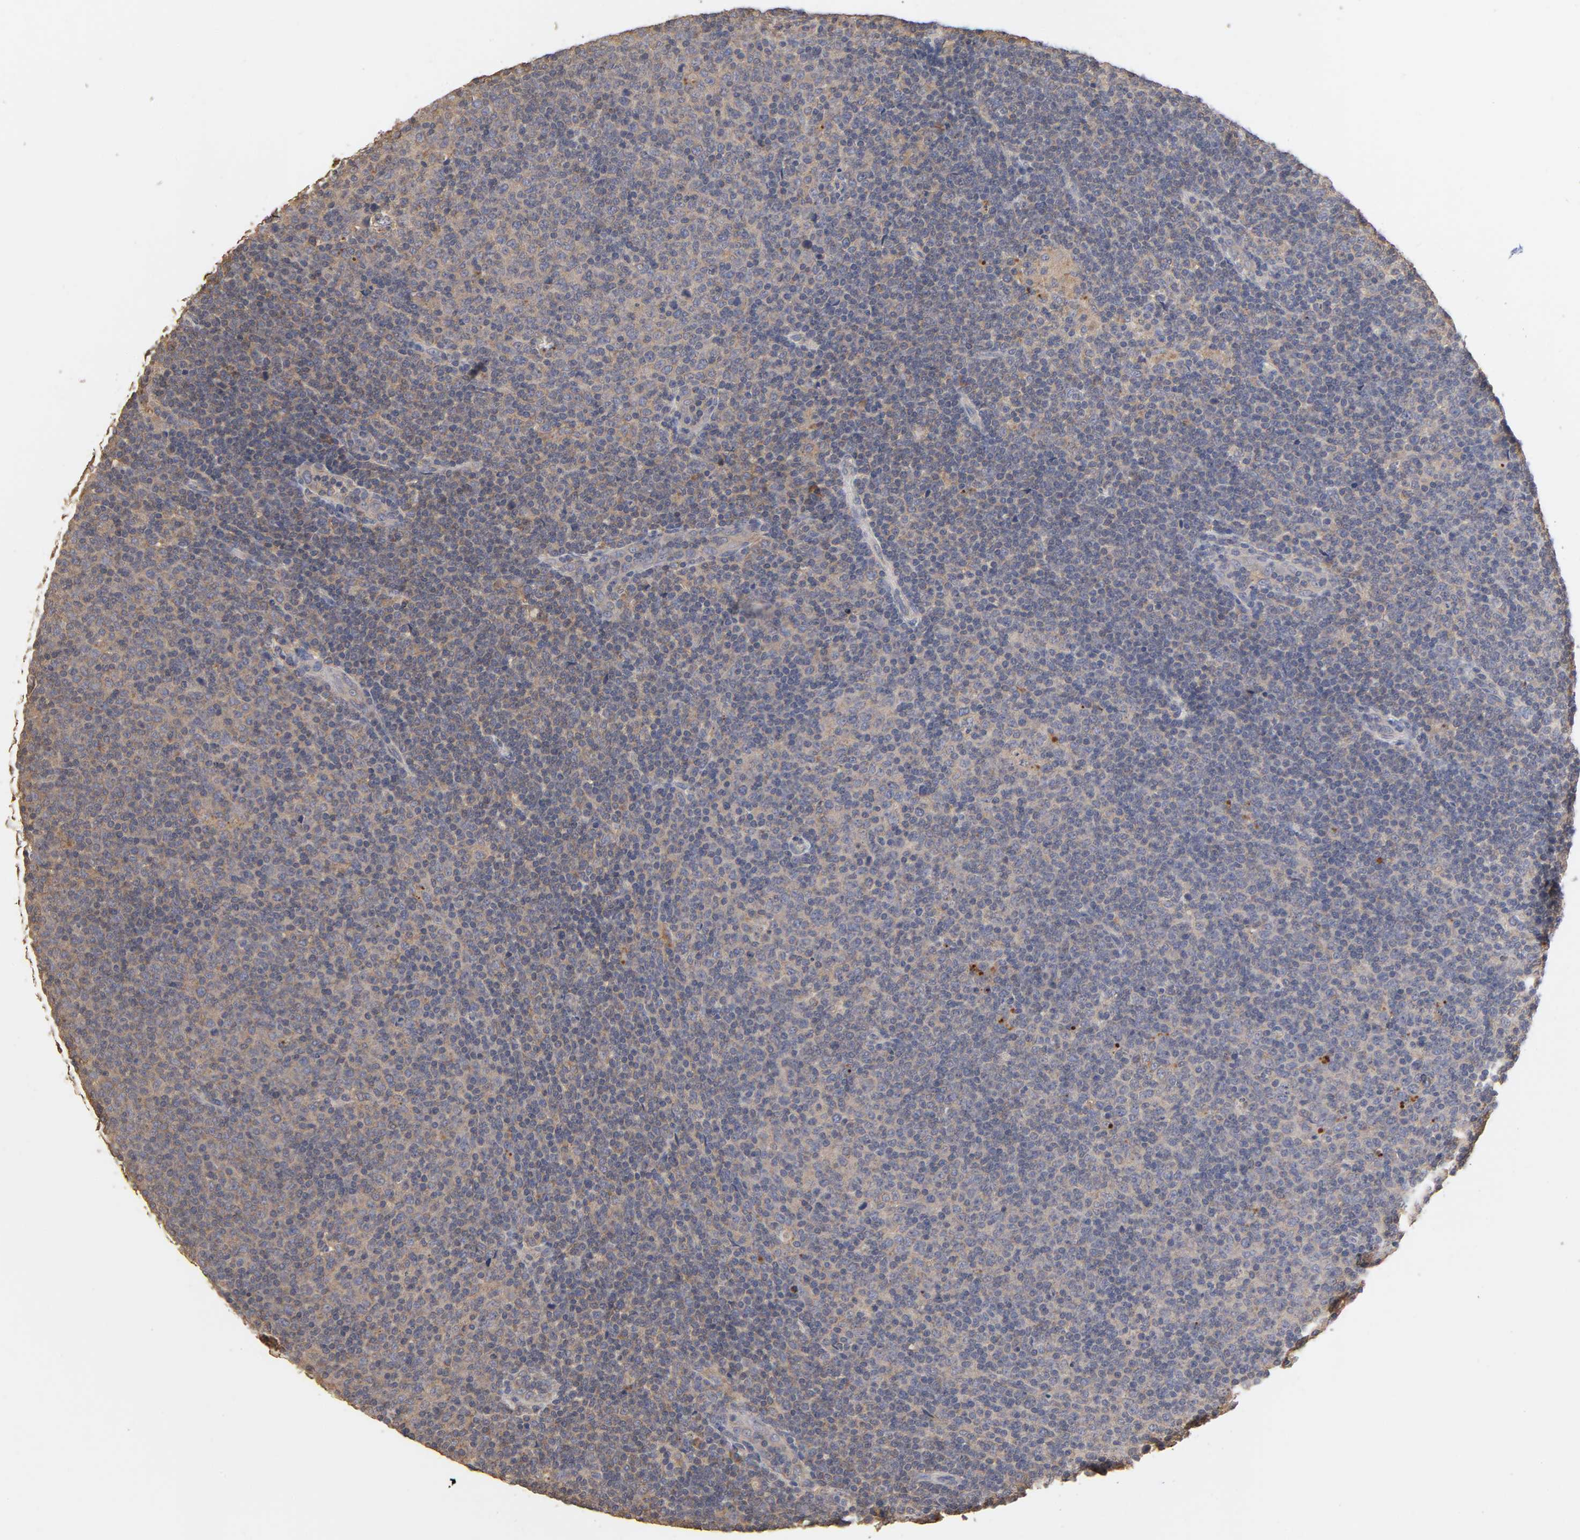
{"staining": {"intensity": "weak", "quantity": ">75%", "location": "cytoplasmic/membranous"}, "tissue": "lymphoma", "cell_type": "Tumor cells", "image_type": "cancer", "snomed": [{"axis": "morphology", "description": "Malignant lymphoma, non-Hodgkin's type, Low grade"}, {"axis": "topography", "description": "Lymph node"}], "caption": "Immunohistochemical staining of human lymphoma shows weak cytoplasmic/membranous protein expression in approximately >75% of tumor cells.", "gene": "EIF4G2", "patient": {"sex": "male", "age": 70}}